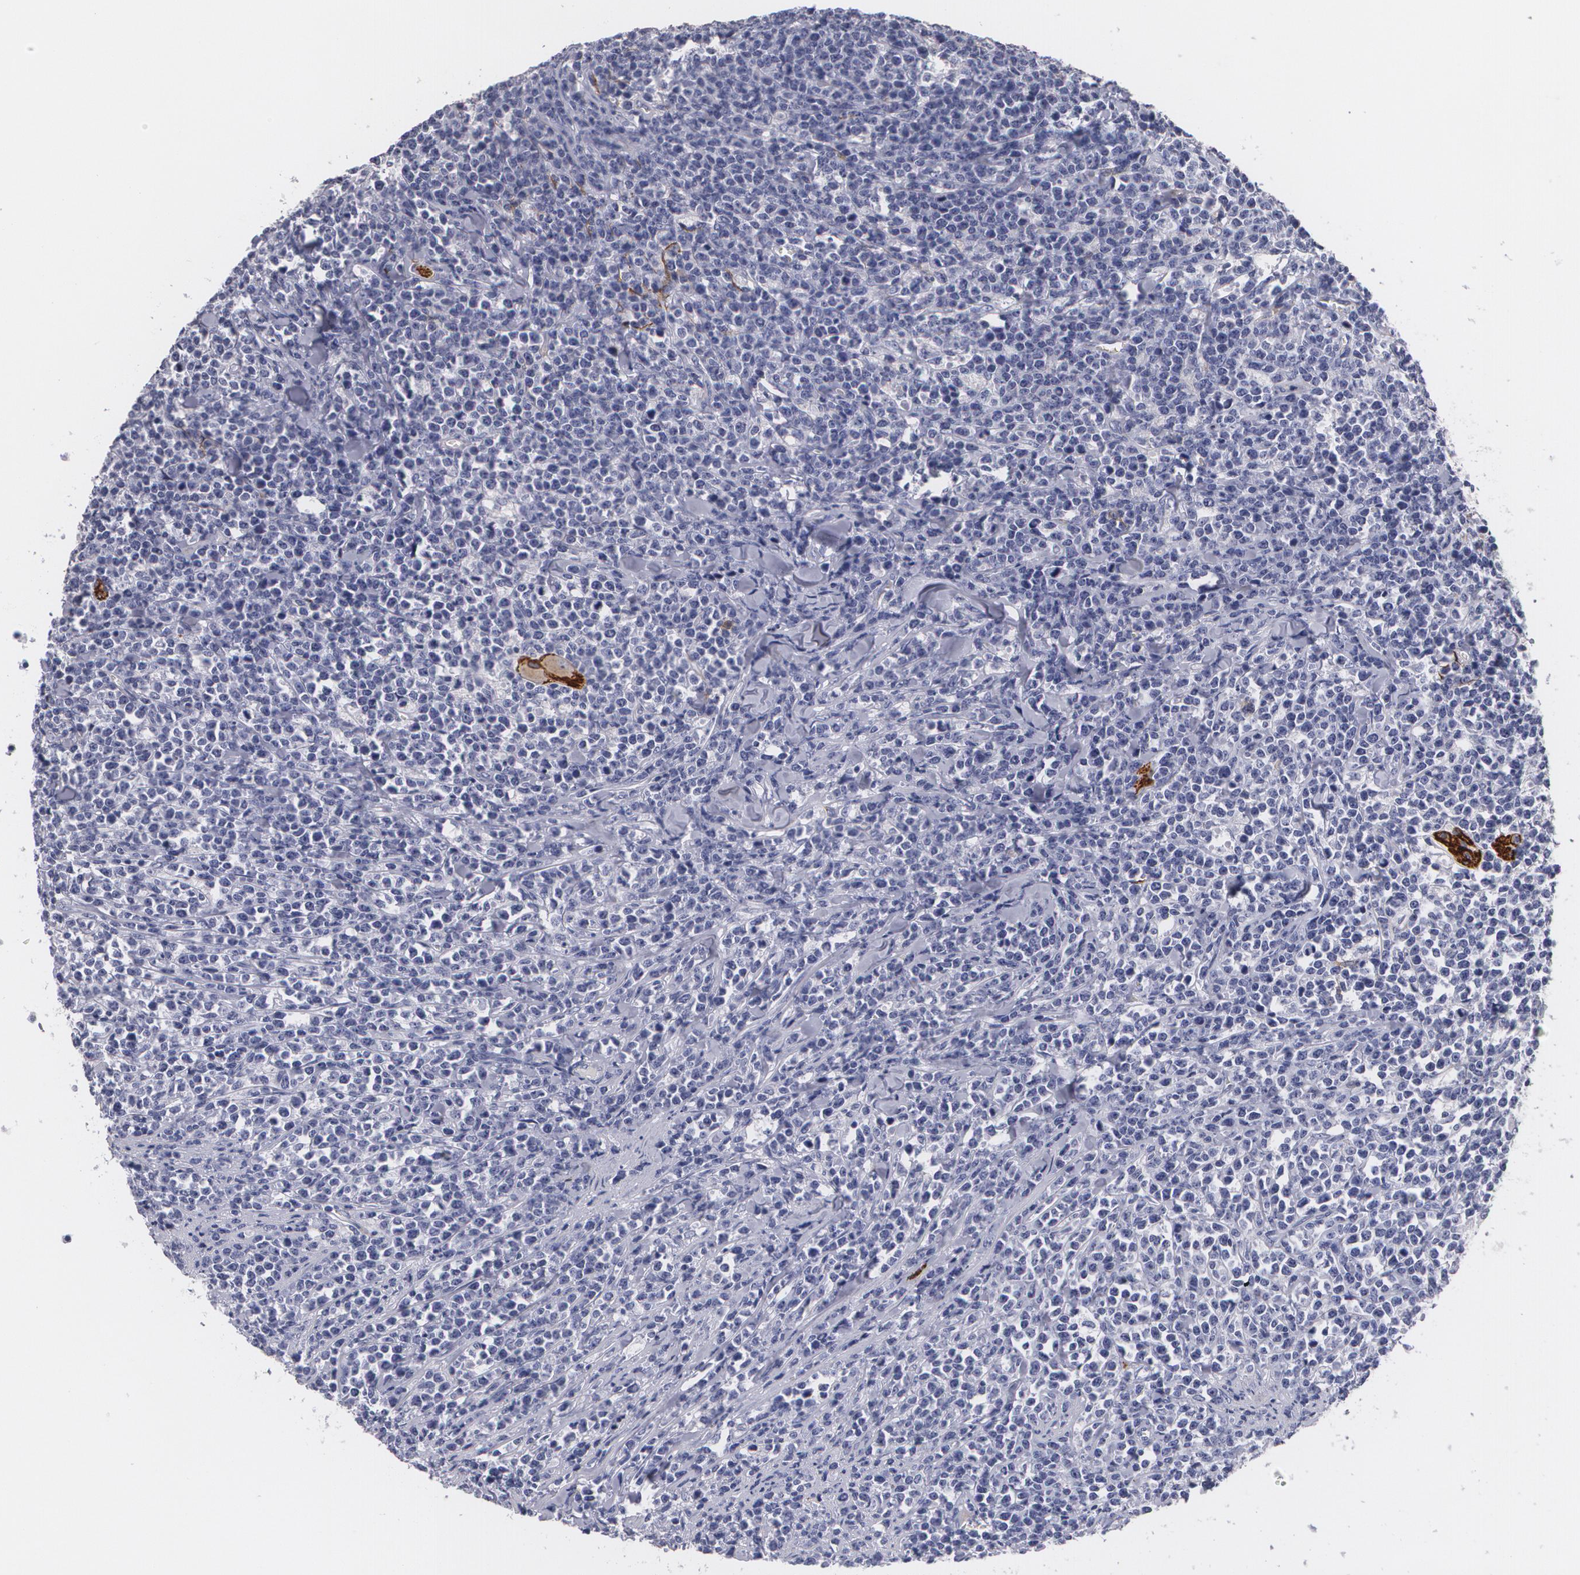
{"staining": {"intensity": "negative", "quantity": "none", "location": "none"}, "tissue": "lymphoma", "cell_type": "Tumor cells", "image_type": "cancer", "snomed": [{"axis": "morphology", "description": "Malignant lymphoma, non-Hodgkin's type, High grade"}, {"axis": "topography", "description": "Small intestine"}, {"axis": "topography", "description": "Colon"}], "caption": "Lymphoma stained for a protein using immunohistochemistry (IHC) exhibits no positivity tumor cells.", "gene": "NGFR", "patient": {"sex": "male", "age": 8}}